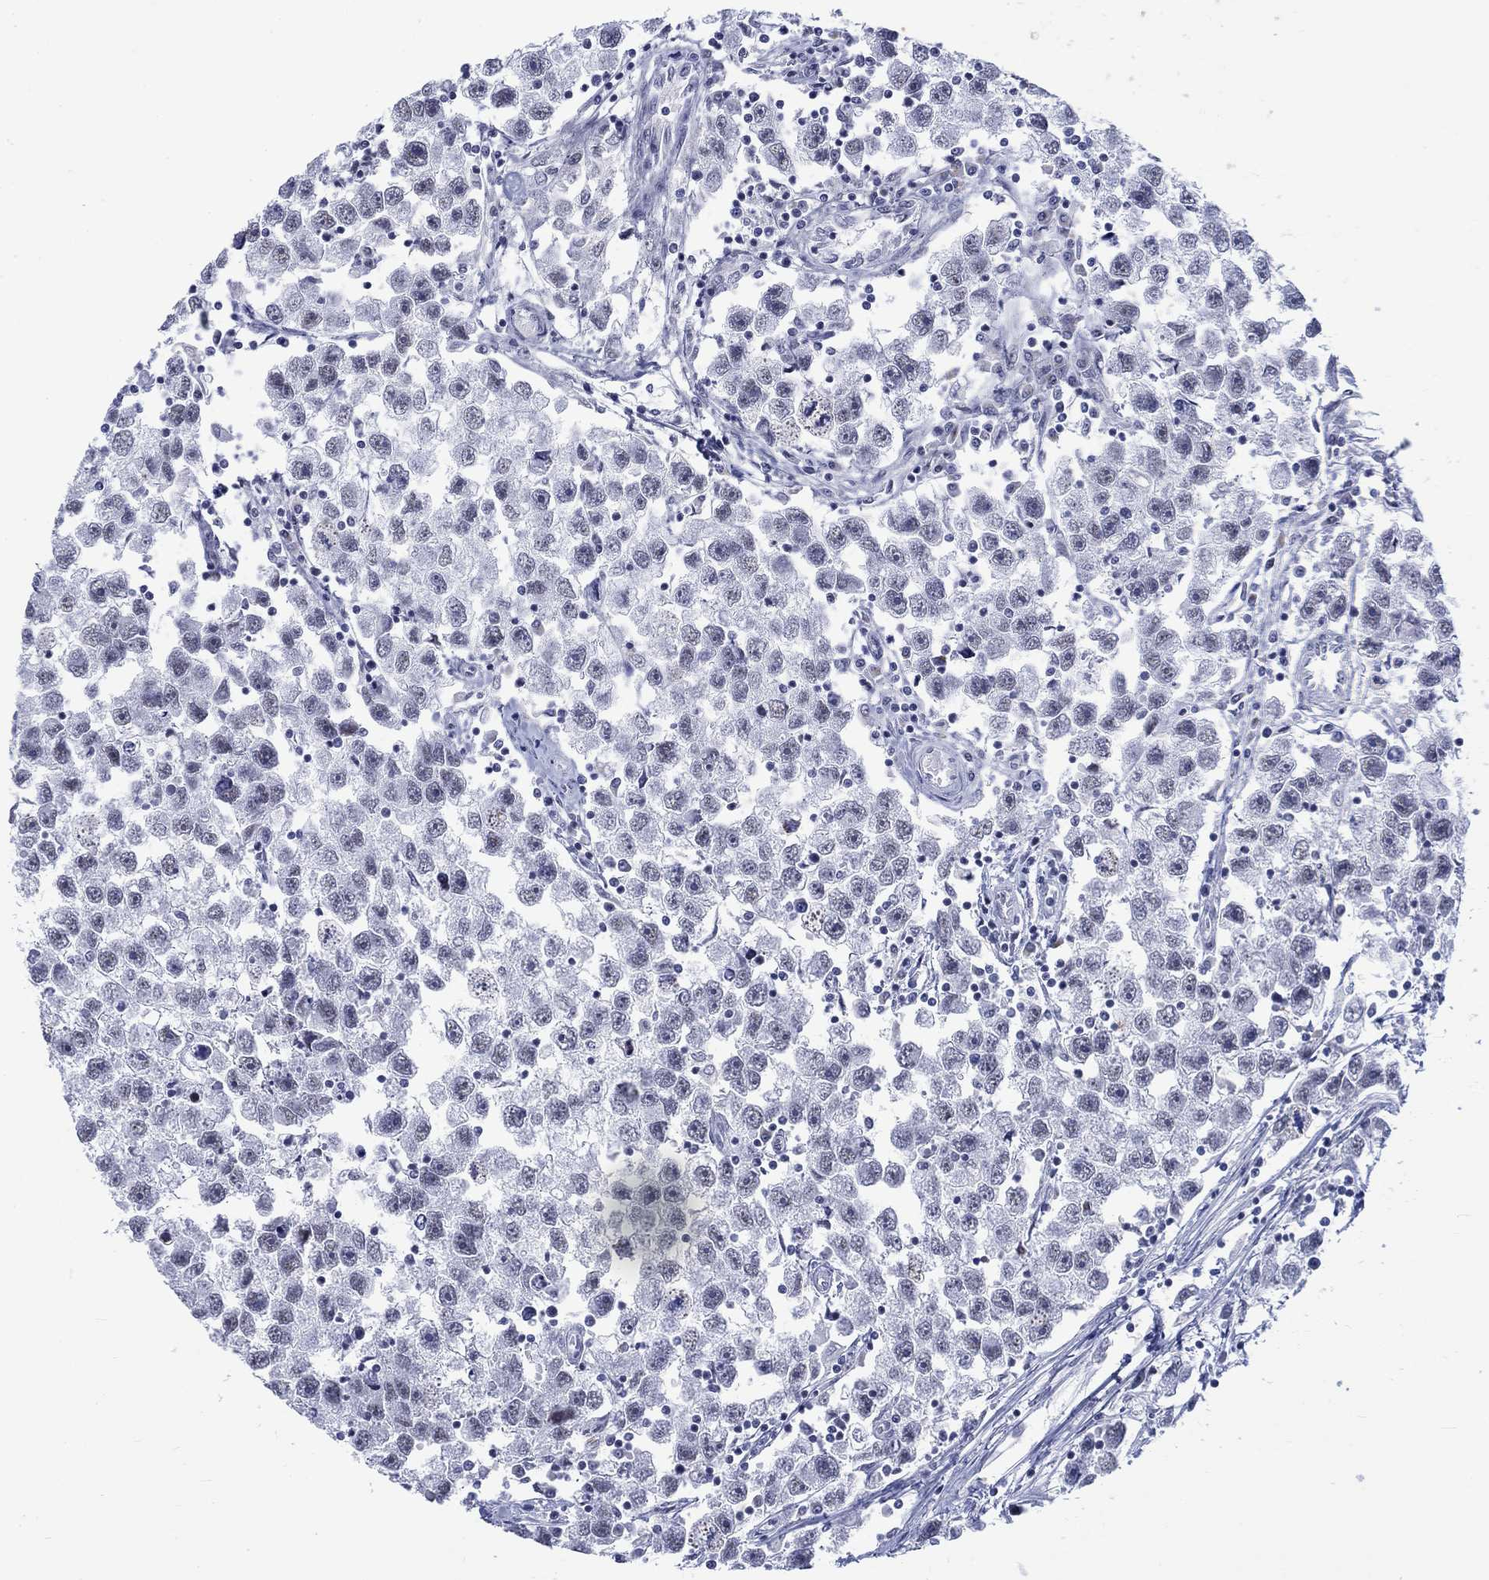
{"staining": {"intensity": "negative", "quantity": "none", "location": "none"}, "tissue": "testis cancer", "cell_type": "Tumor cells", "image_type": "cancer", "snomed": [{"axis": "morphology", "description": "Seminoma, NOS"}, {"axis": "topography", "description": "Testis"}], "caption": "High magnification brightfield microscopy of testis cancer stained with DAB (brown) and counterstained with hematoxylin (blue): tumor cells show no significant staining. (DAB immunohistochemistry with hematoxylin counter stain).", "gene": "KRT76", "patient": {"sex": "male", "age": 30}}